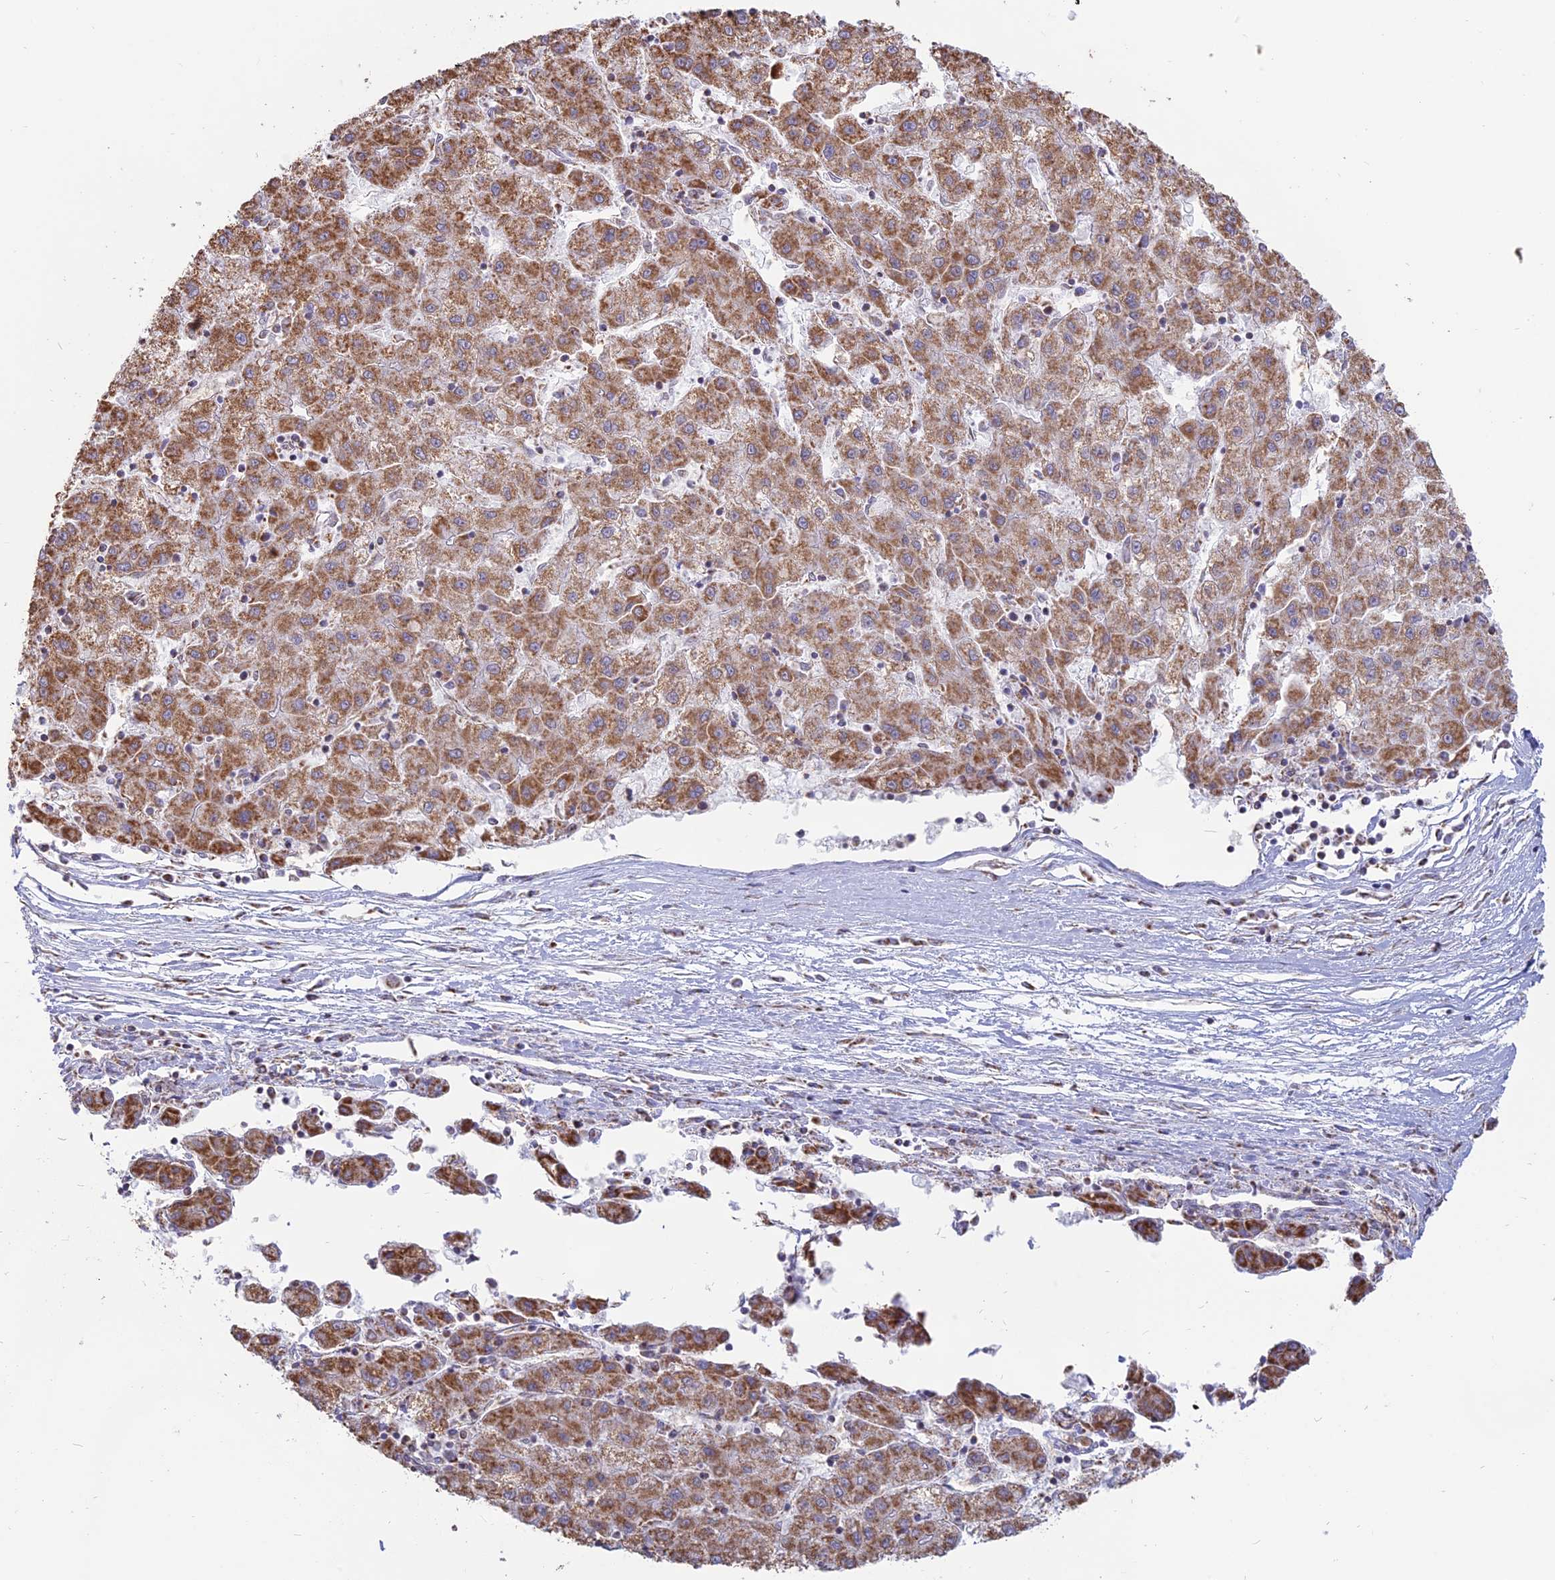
{"staining": {"intensity": "moderate", "quantity": ">75%", "location": "cytoplasmic/membranous"}, "tissue": "liver cancer", "cell_type": "Tumor cells", "image_type": "cancer", "snomed": [{"axis": "morphology", "description": "Carcinoma, Hepatocellular, NOS"}, {"axis": "topography", "description": "Liver"}], "caption": "Immunohistochemical staining of human liver cancer shows medium levels of moderate cytoplasmic/membranous positivity in about >75% of tumor cells.", "gene": "ARHGAP40", "patient": {"sex": "male", "age": 72}}